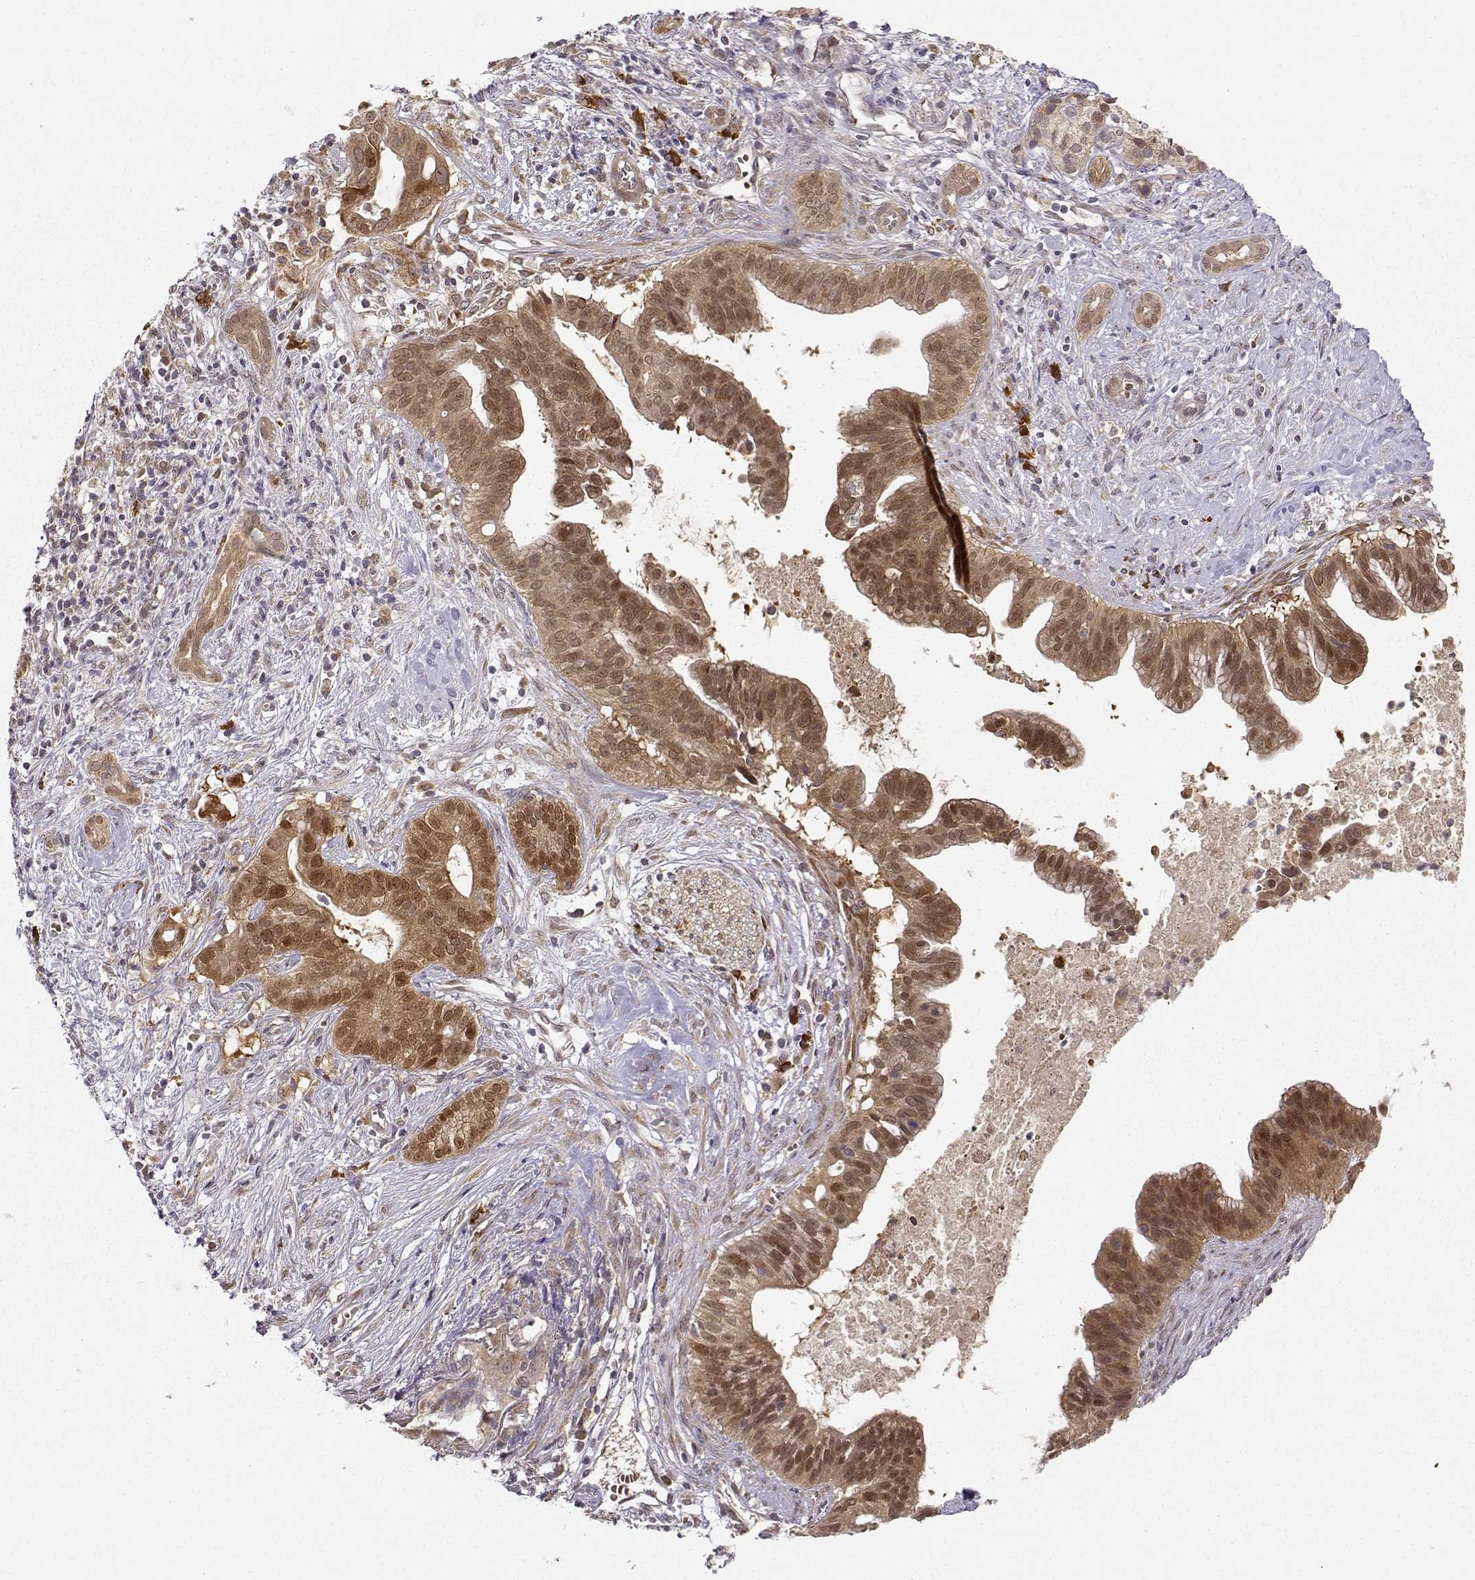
{"staining": {"intensity": "moderate", "quantity": ">75%", "location": "cytoplasmic/membranous,nuclear"}, "tissue": "pancreatic cancer", "cell_type": "Tumor cells", "image_type": "cancer", "snomed": [{"axis": "morphology", "description": "Adenocarcinoma, NOS"}, {"axis": "topography", "description": "Pancreas"}], "caption": "A high-resolution micrograph shows immunohistochemistry staining of pancreatic cancer (adenocarcinoma), which exhibits moderate cytoplasmic/membranous and nuclear staining in about >75% of tumor cells.", "gene": "ERGIC2", "patient": {"sex": "male", "age": 61}}